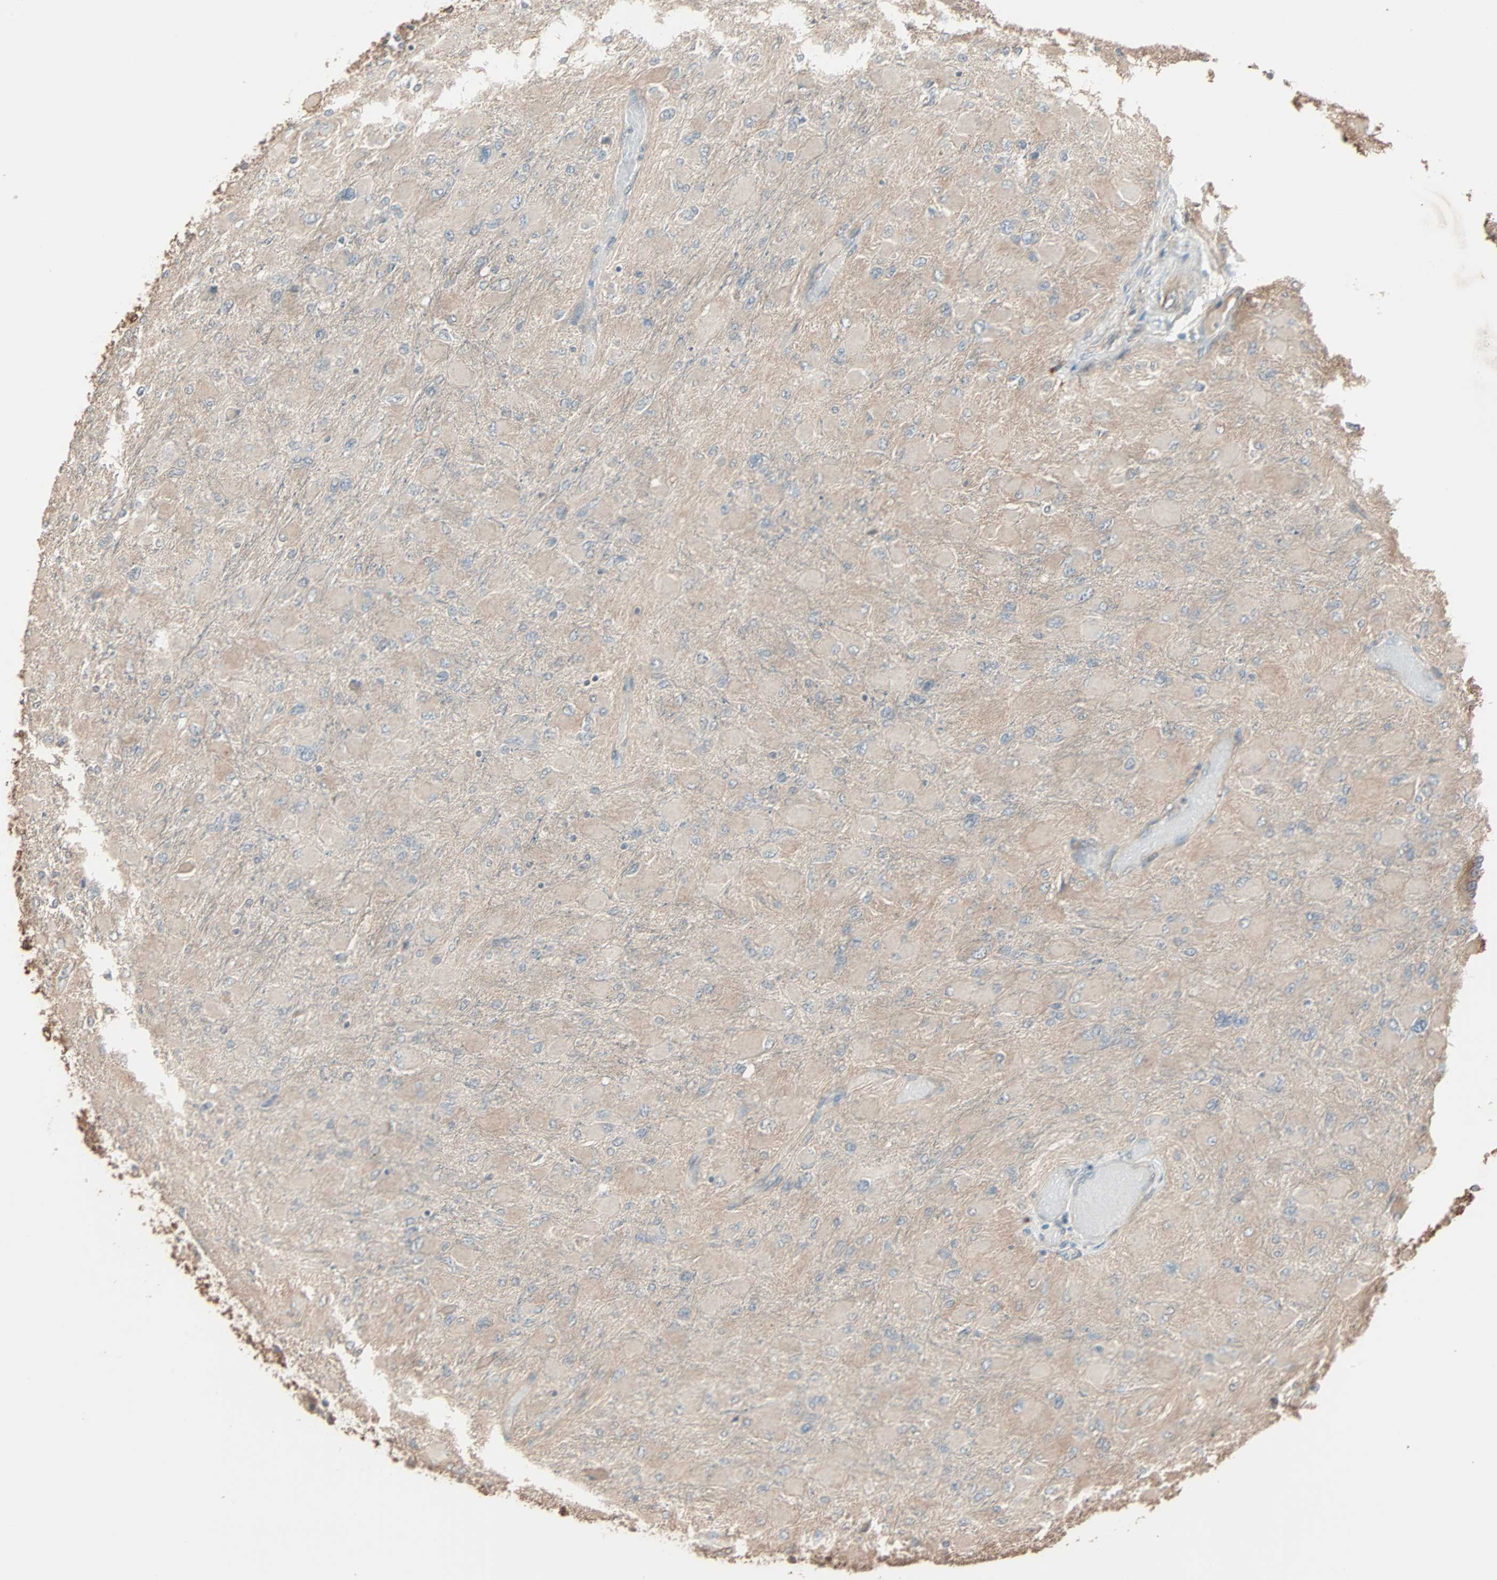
{"staining": {"intensity": "negative", "quantity": "none", "location": "none"}, "tissue": "glioma", "cell_type": "Tumor cells", "image_type": "cancer", "snomed": [{"axis": "morphology", "description": "Glioma, malignant, High grade"}, {"axis": "topography", "description": "Cerebral cortex"}], "caption": "IHC of glioma shows no staining in tumor cells.", "gene": "GALNT3", "patient": {"sex": "female", "age": 36}}